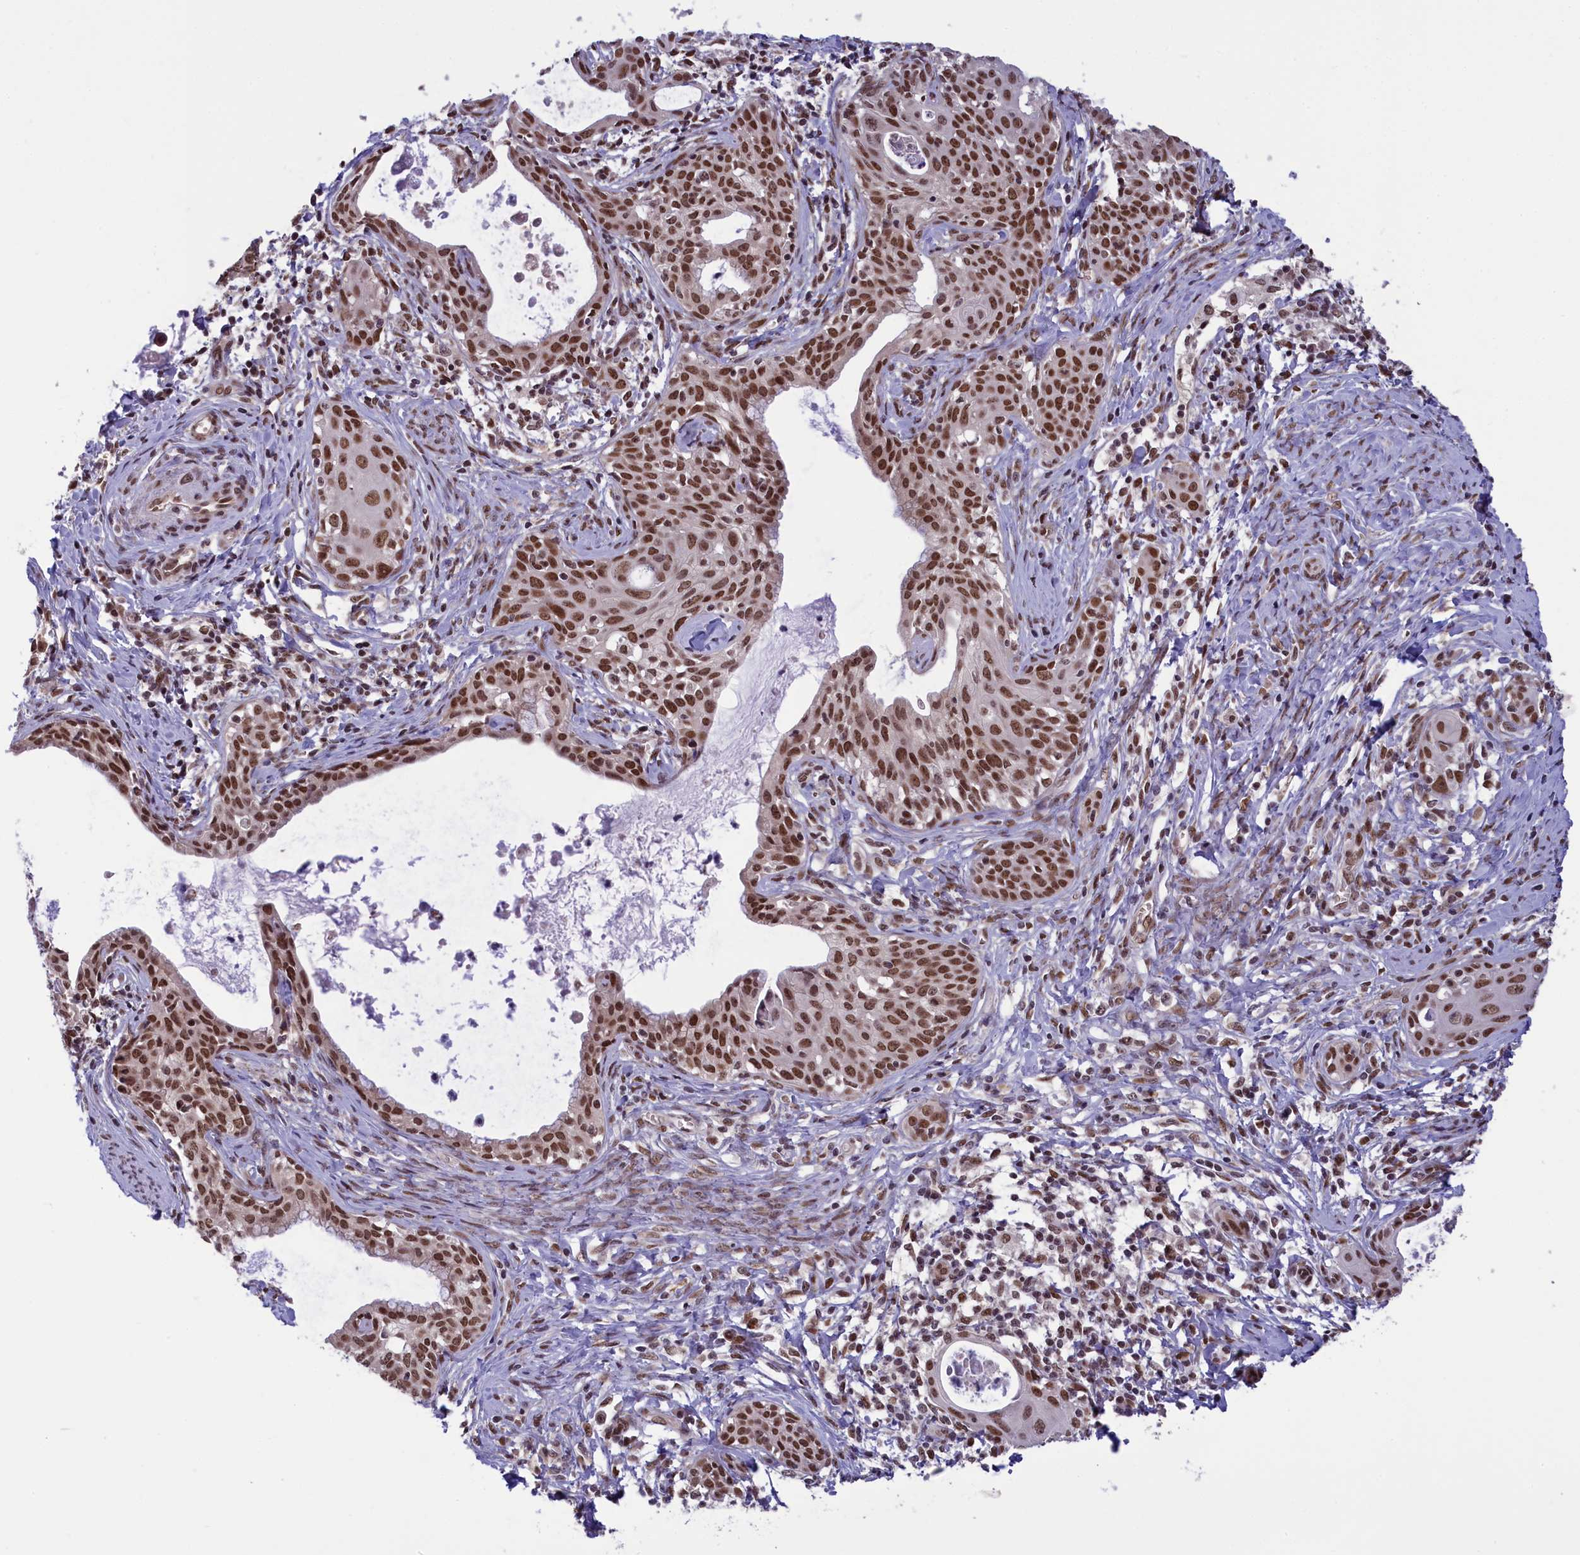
{"staining": {"intensity": "moderate", "quantity": ">75%", "location": "nuclear"}, "tissue": "cervical cancer", "cell_type": "Tumor cells", "image_type": "cancer", "snomed": [{"axis": "morphology", "description": "Squamous cell carcinoma, NOS"}, {"axis": "topography", "description": "Cervix"}], "caption": "Cervical cancer (squamous cell carcinoma) stained for a protein demonstrates moderate nuclear positivity in tumor cells.", "gene": "MPHOSPH8", "patient": {"sex": "female", "age": 52}}